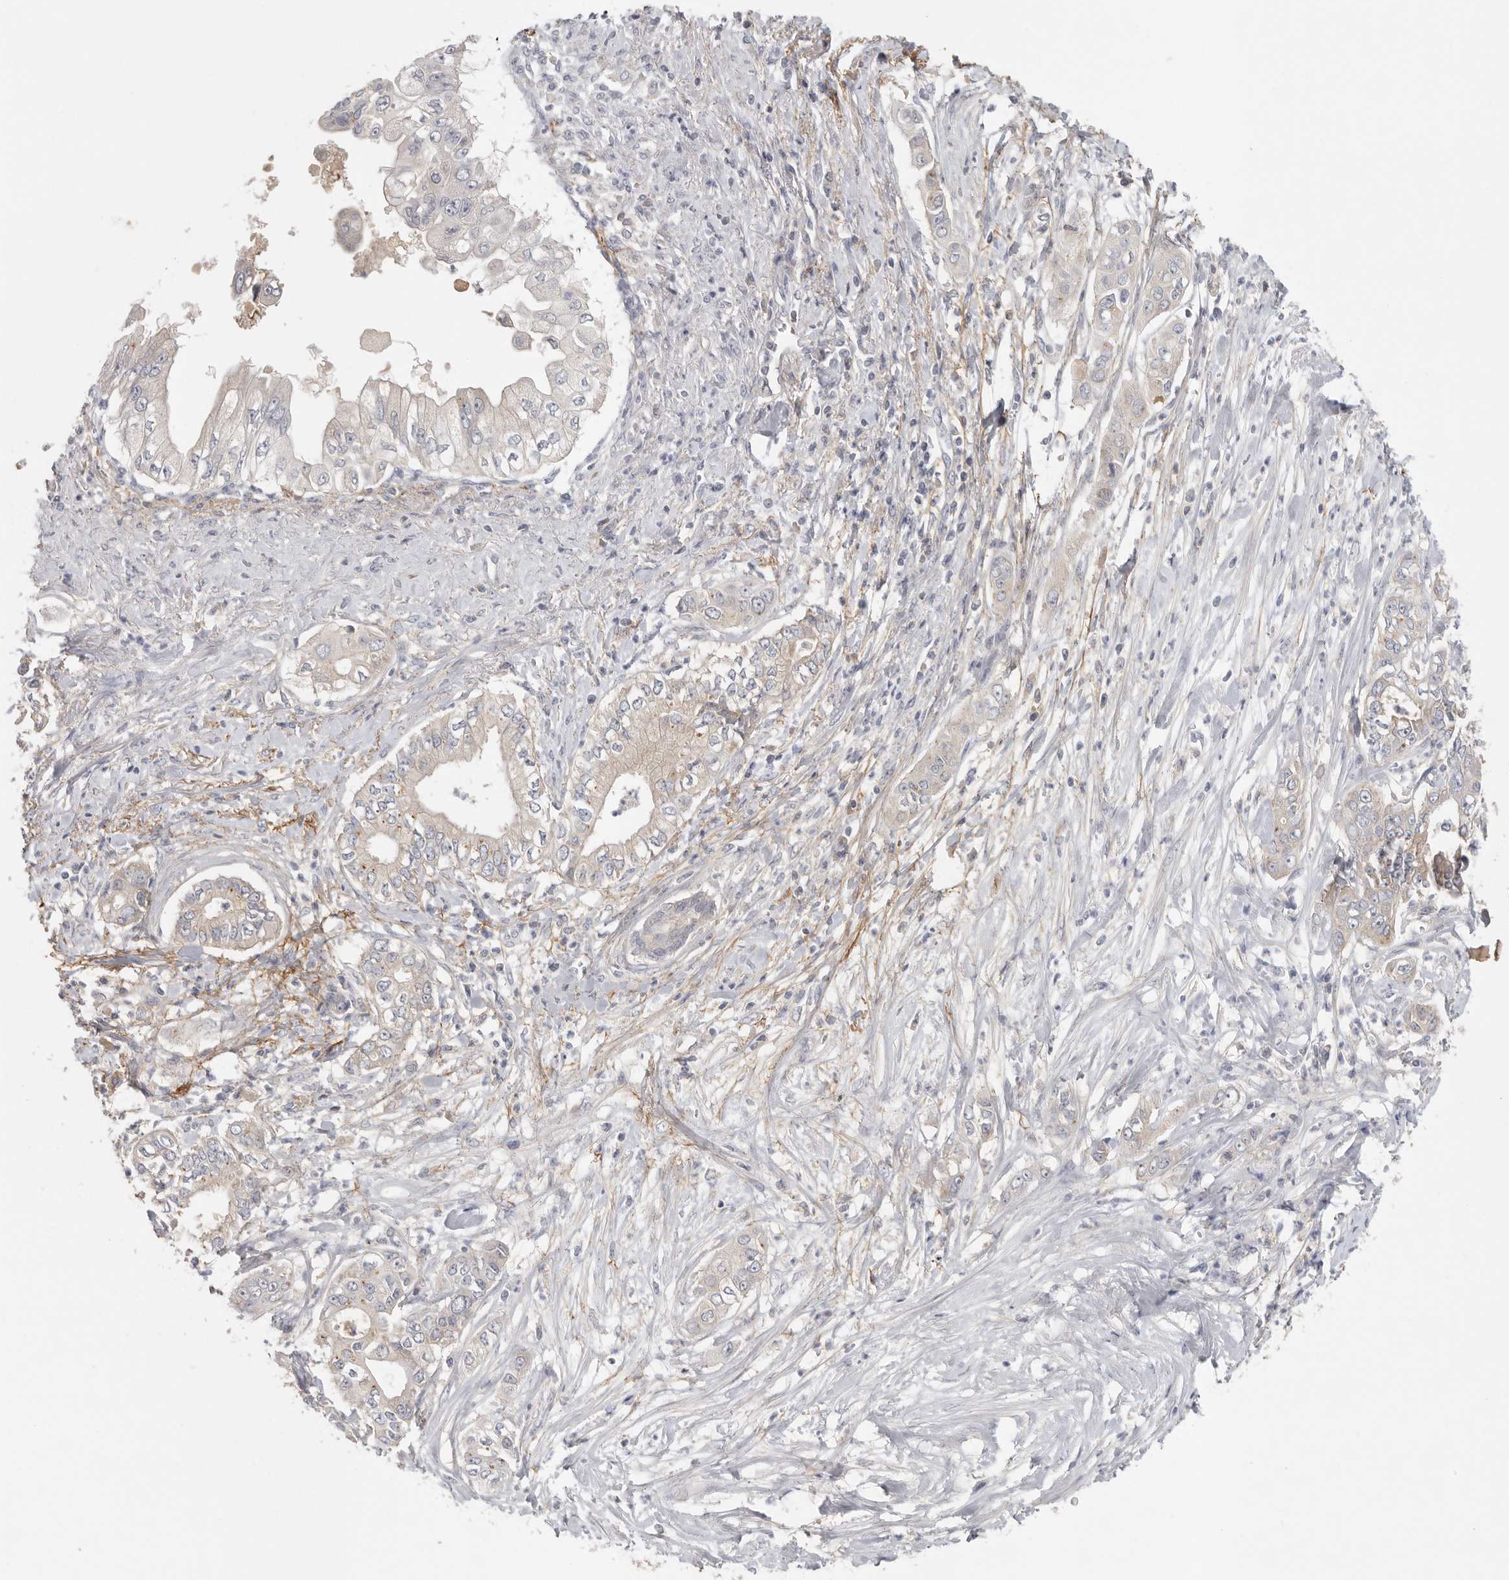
{"staining": {"intensity": "negative", "quantity": "none", "location": "none"}, "tissue": "pancreatic cancer", "cell_type": "Tumor cells", "image_type": "cancer", "snomed": [{"axis": "morphology", "description": "Adenocarcinoma, NOS"}, {"axis": "topography", "description": "Pancreas"}], "caption": "Immunohistochemical staining of human pancreatic cancer shows no significant expression in tumor cells.", "gene": "CFAP298", "patient": {"sex": "female", "age": 78}}